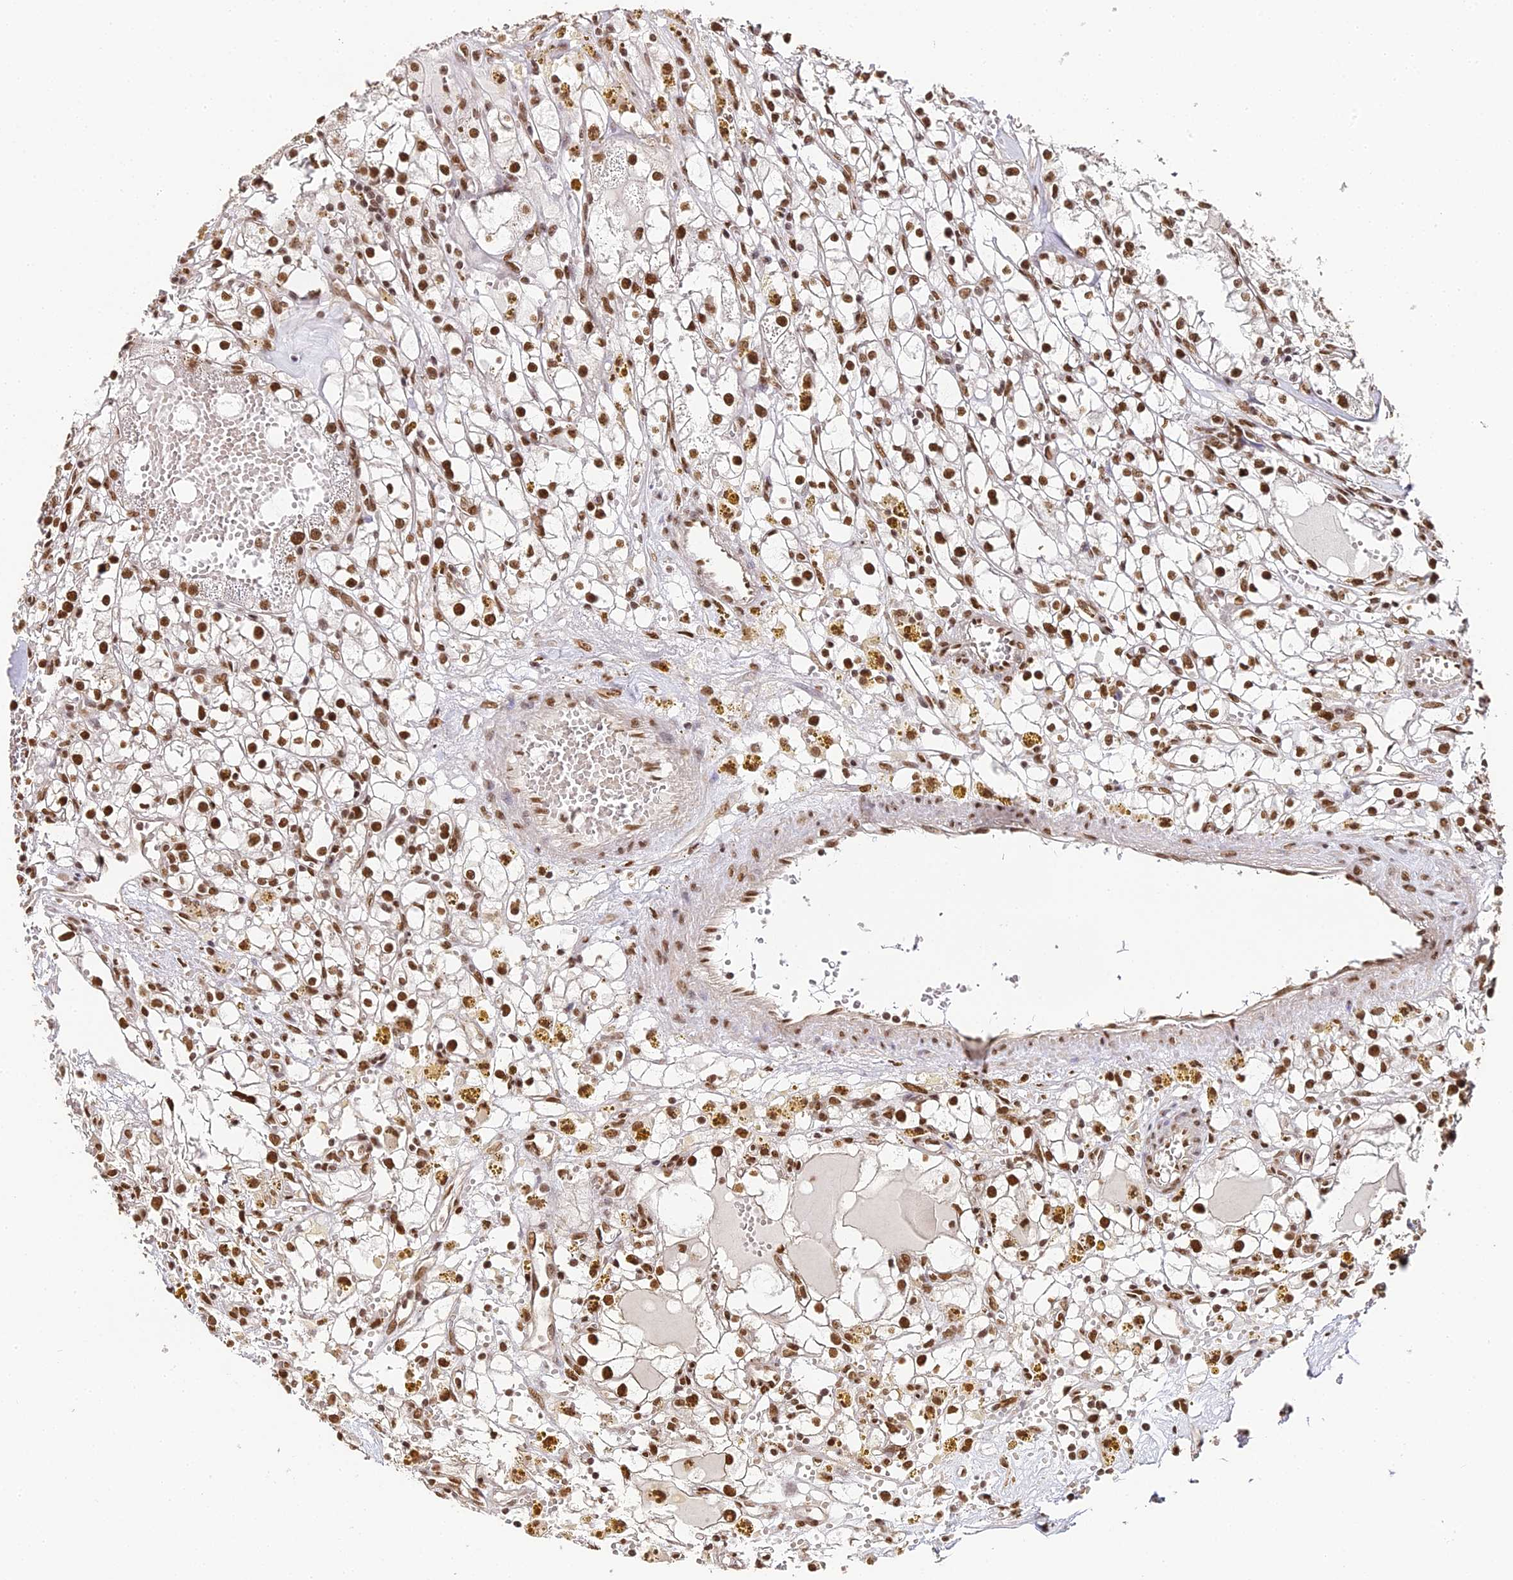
{"staining": {"intensity": "strong", "quantity": ">75%", "location": "nuclear"}, "tissue": "renal cancer", "cell_type": "Tumor cells", "image_type": "cancer", "snomed": [{"axis": "morphology", "description": "Adenocarcinoma, NOS"}, {"axis": "topography", "description": "Kidney"}], "caption": "Protein staining shows strong nuclear positivity in about >75% of tumor cells in renal cancer (adenocarcinoma).", "gene": "HNRNPA1", "patient": {"sex": "male", "age": 56}}